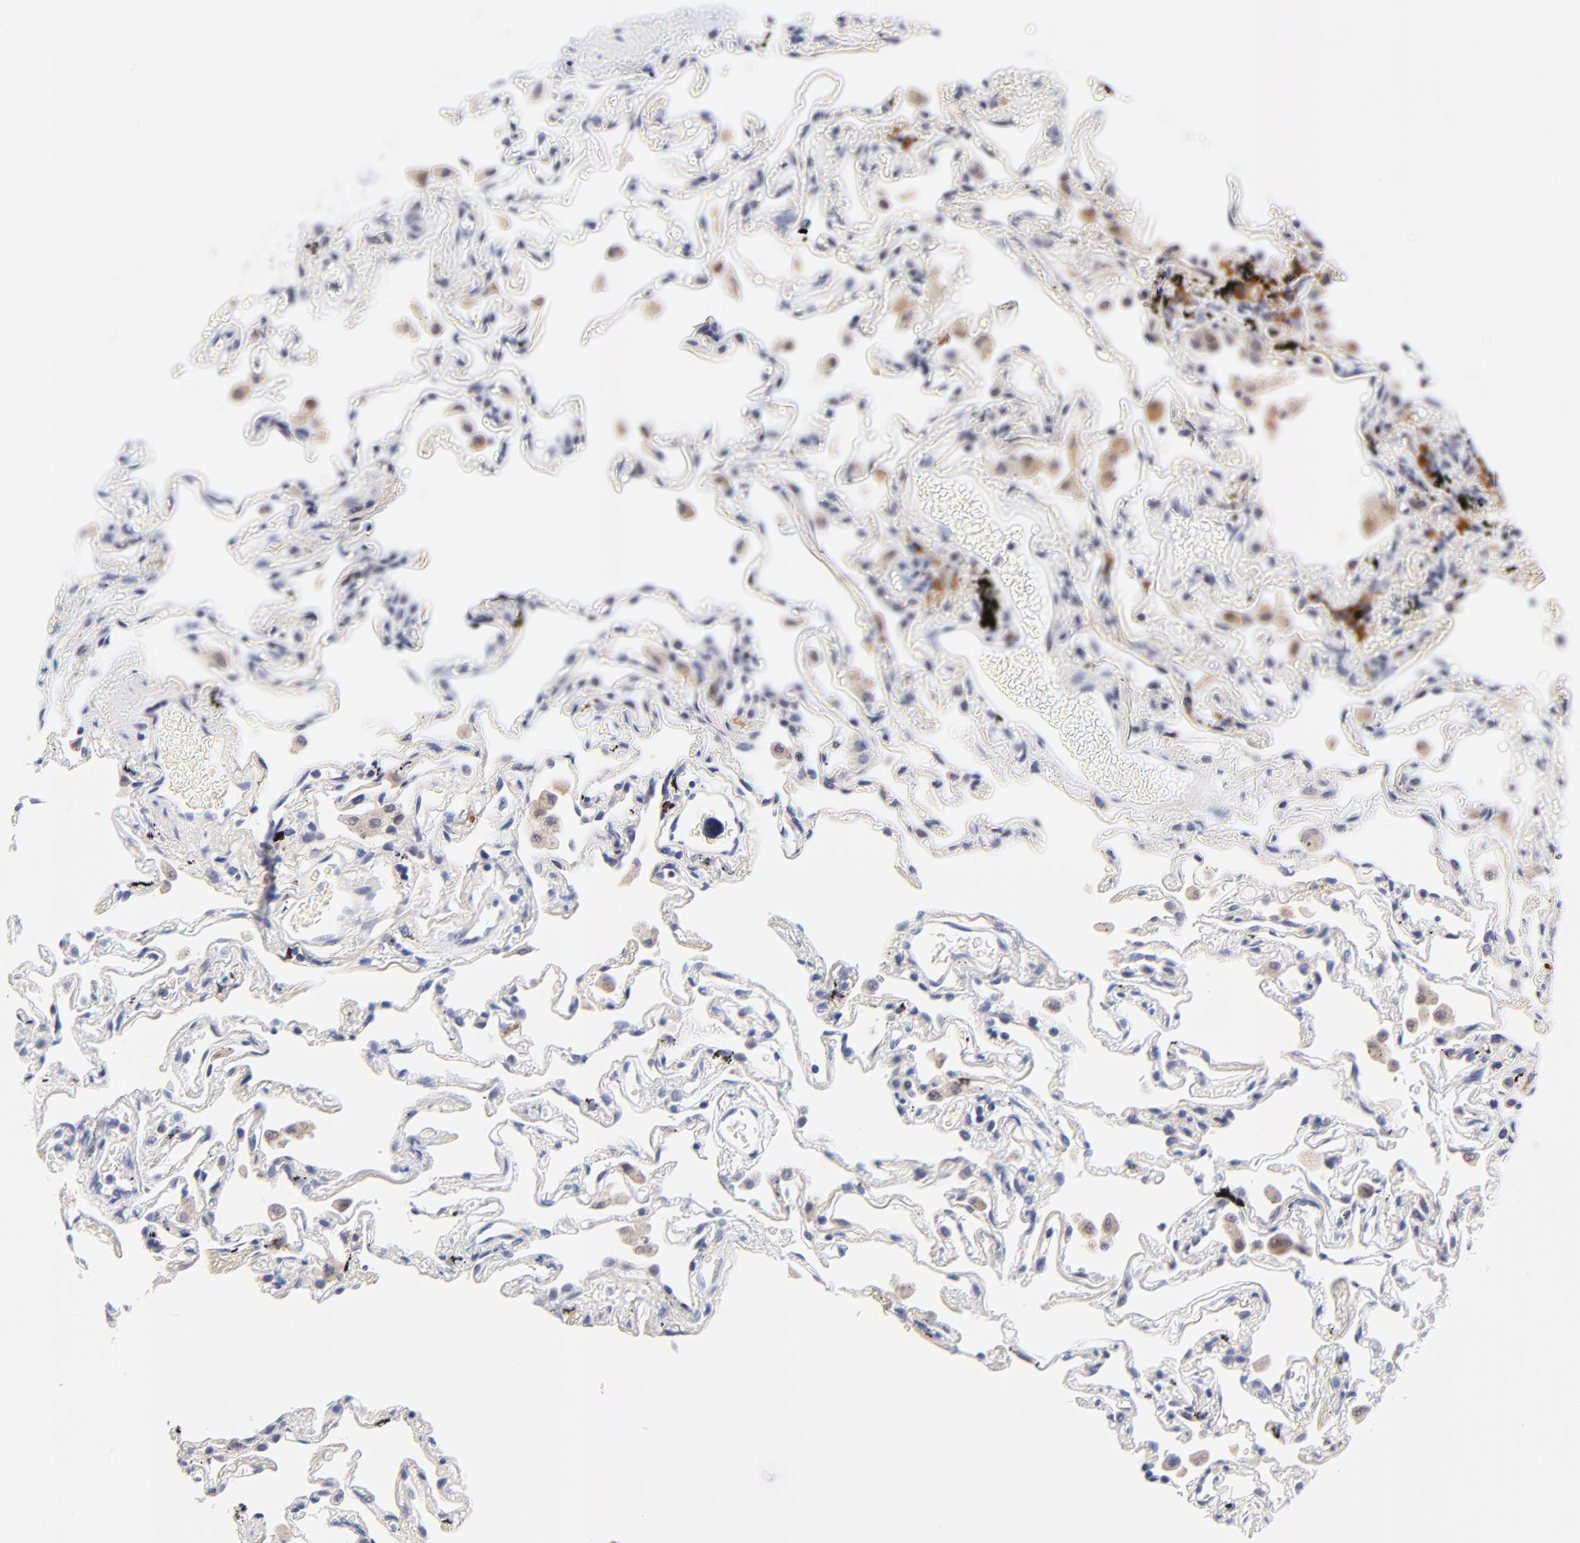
{"staining": {"intensity": "weak", "quantity": ">75%", "location": "cytoplasmic/membranous"}, "tissue": "lung", "cell_type": "Alveolar cells", "image_type": "normal", "snomed": [{"axis": "morphology", "description": "Normal tissue, NOS"}, {"axis": "morphology", "description": "Inflammation, NOS"}, {"axis": "topography", "description": "Lung"}], "caption": "IHC photomicrograph of unremarkable lung stained for a protein (brown), which exhibits low levels of weak cytoplasmic/membranous positivity in approximately >75% of alveolar cells.", "gene": "AFF2", "patient": {"sex": "male", "age": 69}}